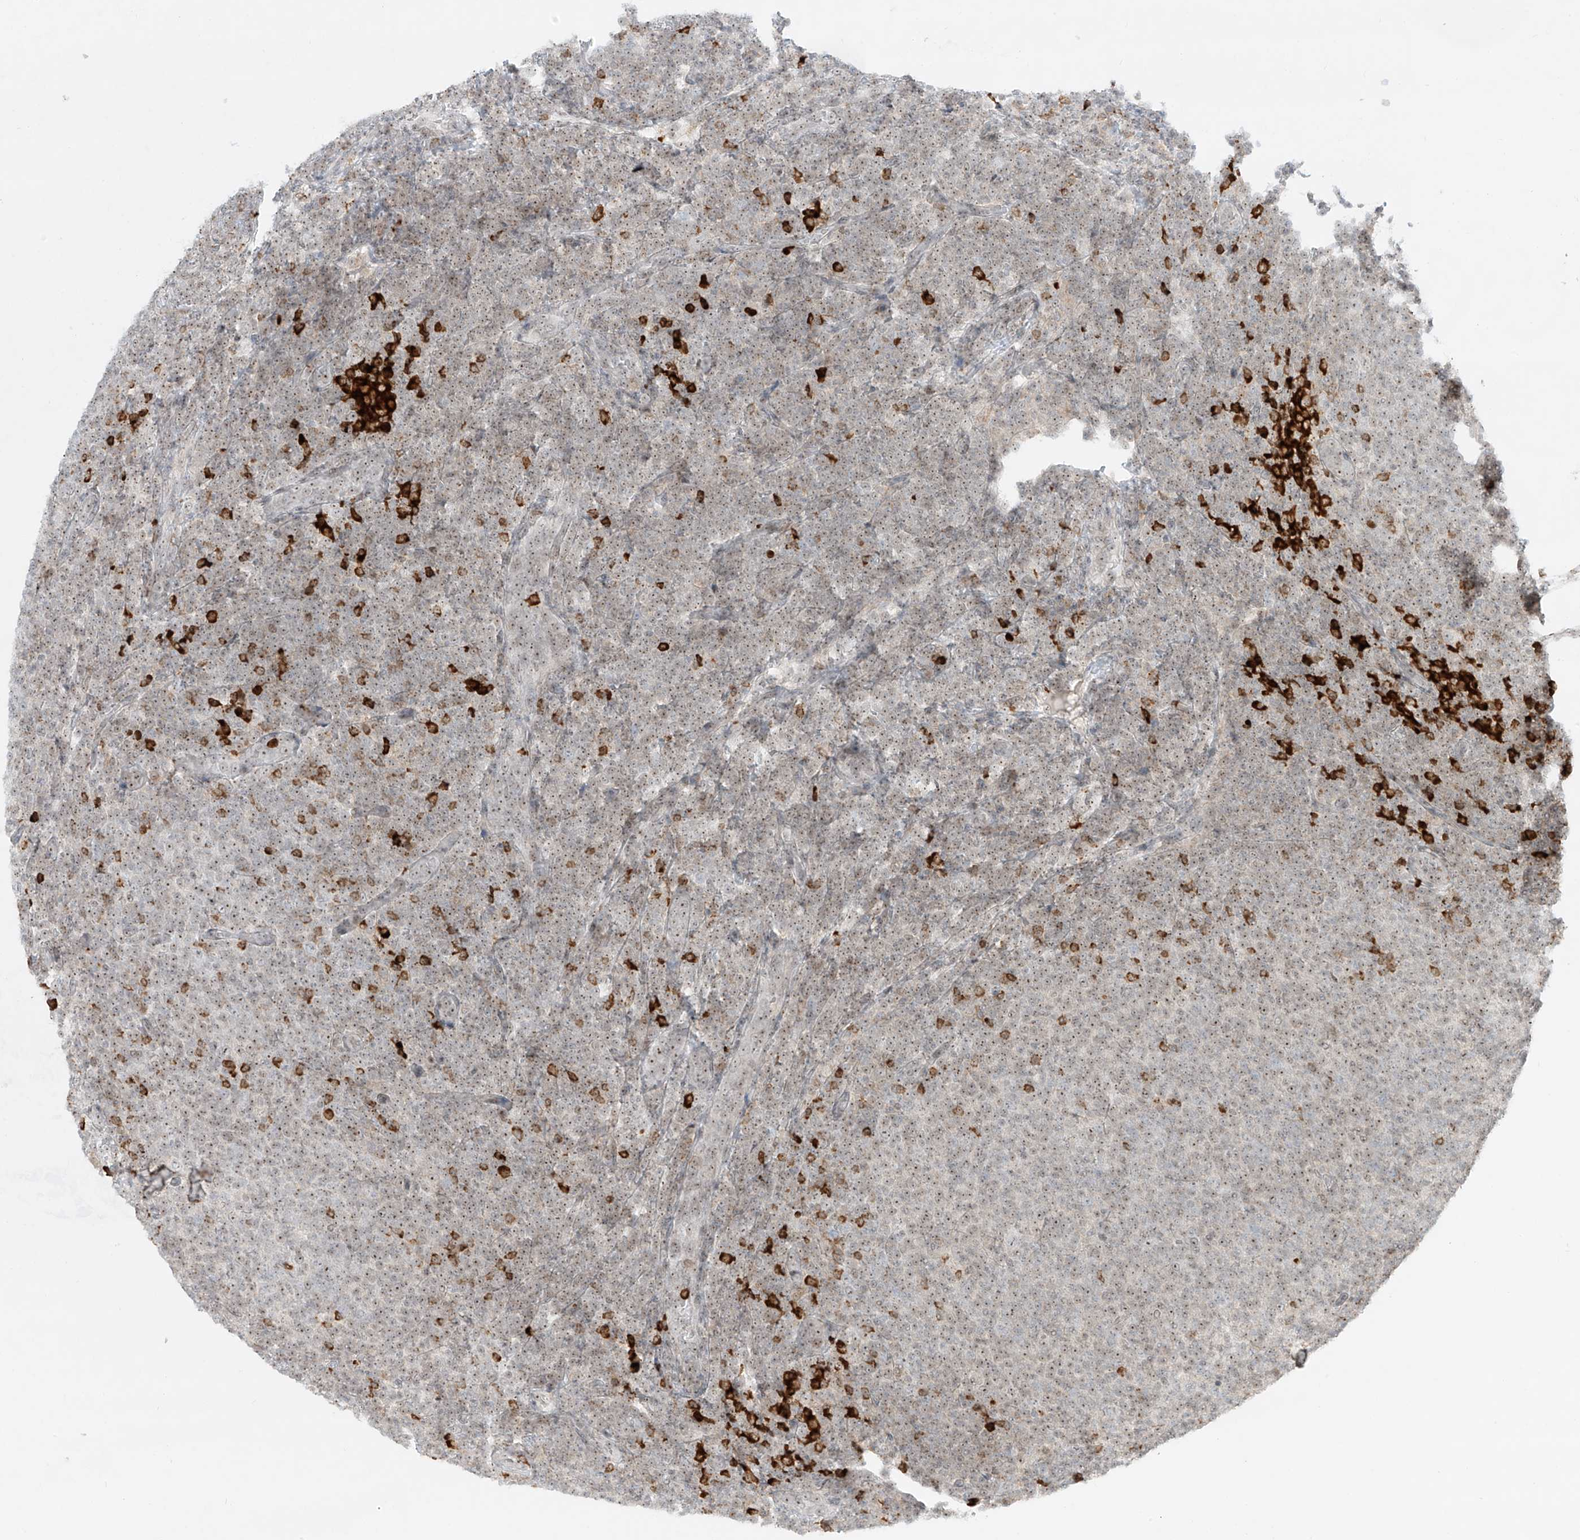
{"staining": {"intensity": "weak", "quantity": ">75%", "location": "nuclear"}, "tissue": "lymphoma", "cell_type": "Tumor cells", "image_type": "cancer", "snomed": [{"axis": "morphology", "description": "Malignant lymphoma, non-Hodgkin's type, Low grade"}, {"axis": "topography", "description": "Lymph node"}], "caption": "Human malignant lymphoma, non-Hodgkin's type (low-grade) stained with a protein marker displays weak staining in tumor cells.", "gene": "ZNF512", "patient": {"sex": "male", "age": 66}}